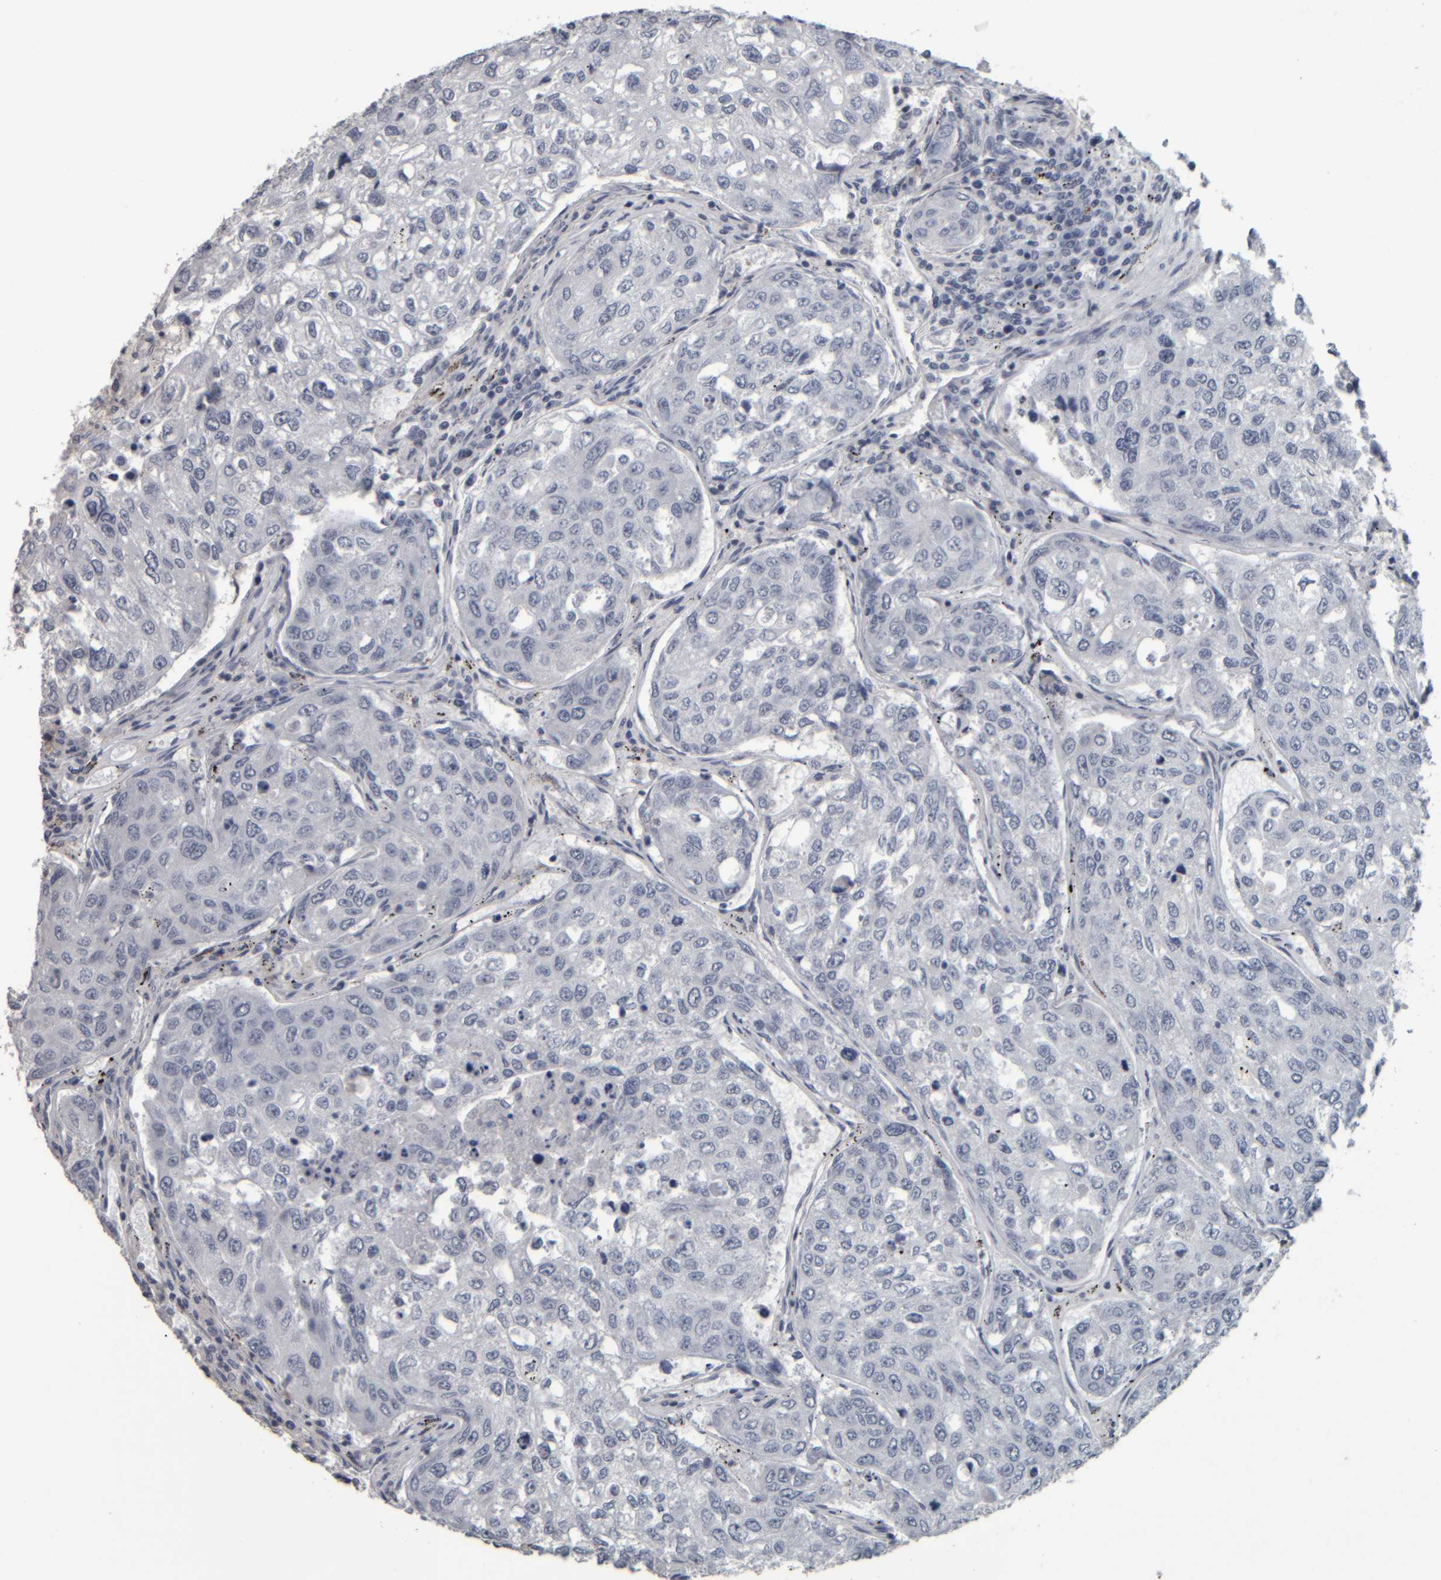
{"staining": {"intensity": "negative", "quantity": "none", "location": "none"}, "tissue": "urothelial cancer", "cell_type": "Tumor cells", "image_type": "cancer", "snomed": [{"axis": "morphology", "description": "Urothelial carcinoma, High grade"}, {"axis": "topography", "description": "Lymph node"}, {"axis": "topography", "description": "Urinary bladder"}], "caption": "Urothelial cancer was stained to show a protein in brown. There is no significant staining in tumor cells.", "gene": "CAVIN4", "patient": {"sex": "male", "age": 51}}